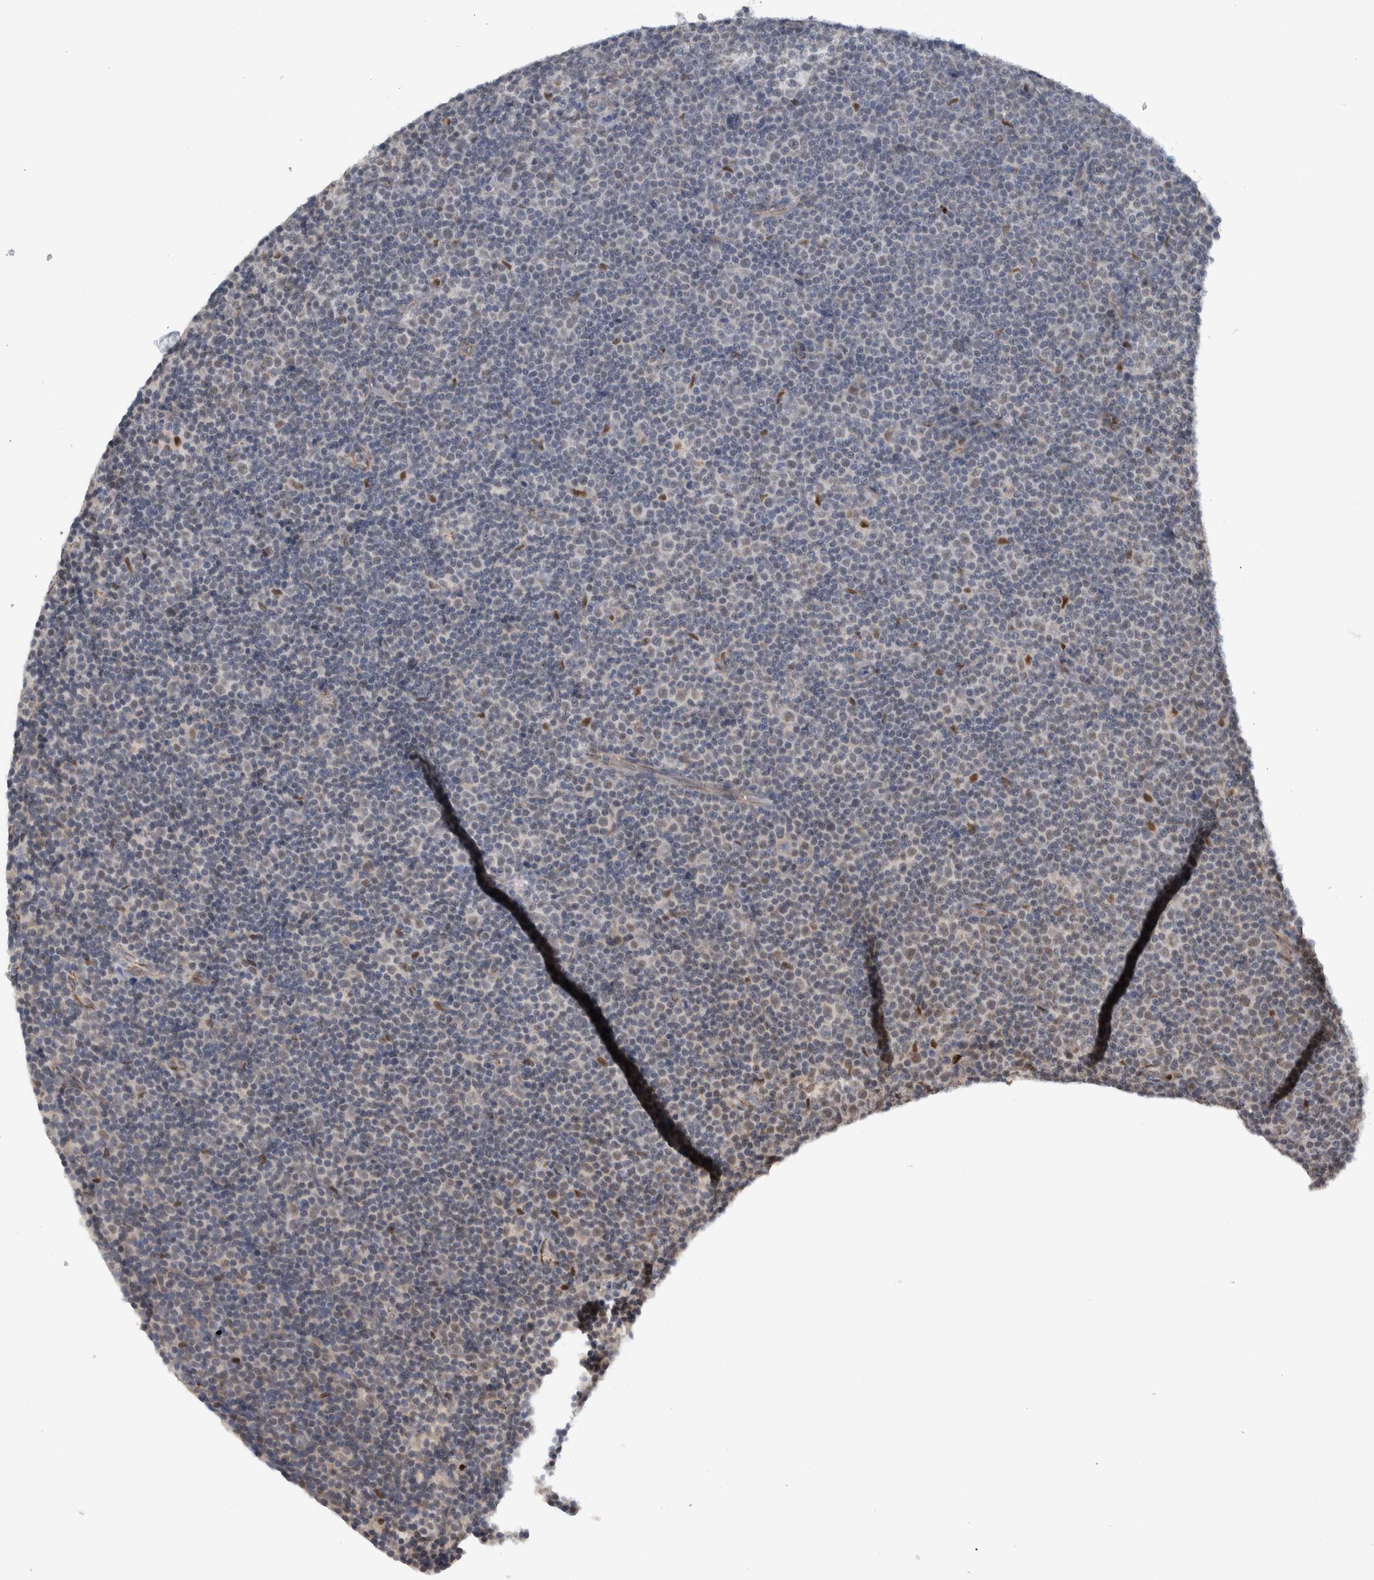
{"staining": {"intensity": "negative", "quantity": "none", "location": "none"}, "tissue": "lymphoma", "cell_type": "Tumor cells", "image_type": "cancer", "snomed": [{"axis": "morphology", "description": "Malignant lymphoma, non-Hodgkin's type, Low grade"}, {"axis": "topography", "description": "Lymph node"}], "caption": "Immunohistochemistry micrograph of lymphoma stained for a protein (brown), which shows no positivity in tumor cells.", "gene": "ADPRM", "patient": {"sex": "female", "age": 67}}